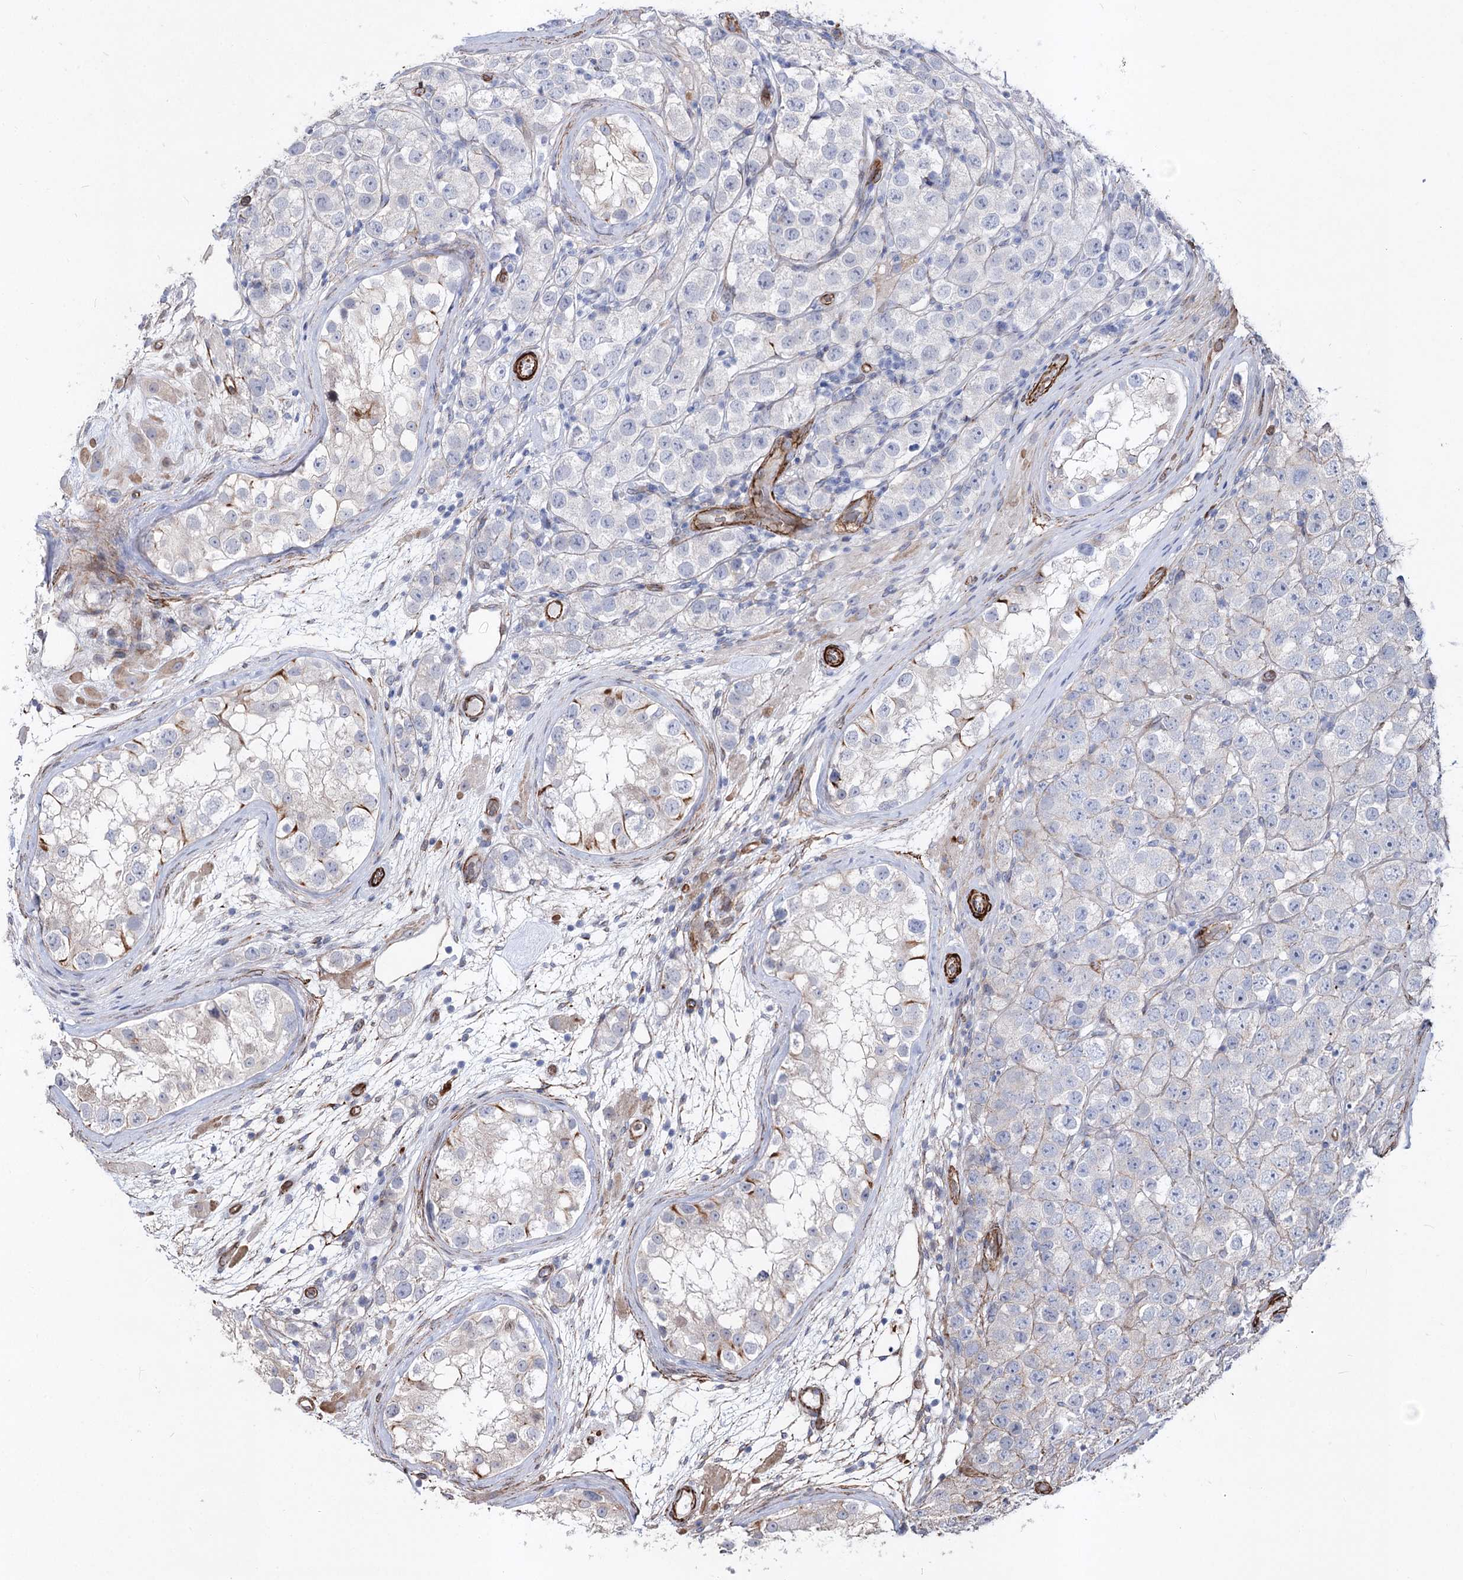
{"staining": {"intensity": "negative", "quantity": "none", "location": "none"}, "tissue": "testis cancer", "cell_type": "Tumor cells", "image_type": "cancer", "snomed": [{"axis": "morphology", "description": "Seminoma, NOS"}, {"axis": "topography", "description": "Testis"}], "caption": "Immunohistochemical staining of human testis seminoma shows no significant expression in tumor cells. (DAB (3,3'-diaminobenzidine) IHC, high magnification).", "gene": "ARHGAP20", "patient": {"sex": "male", "age": 28}}